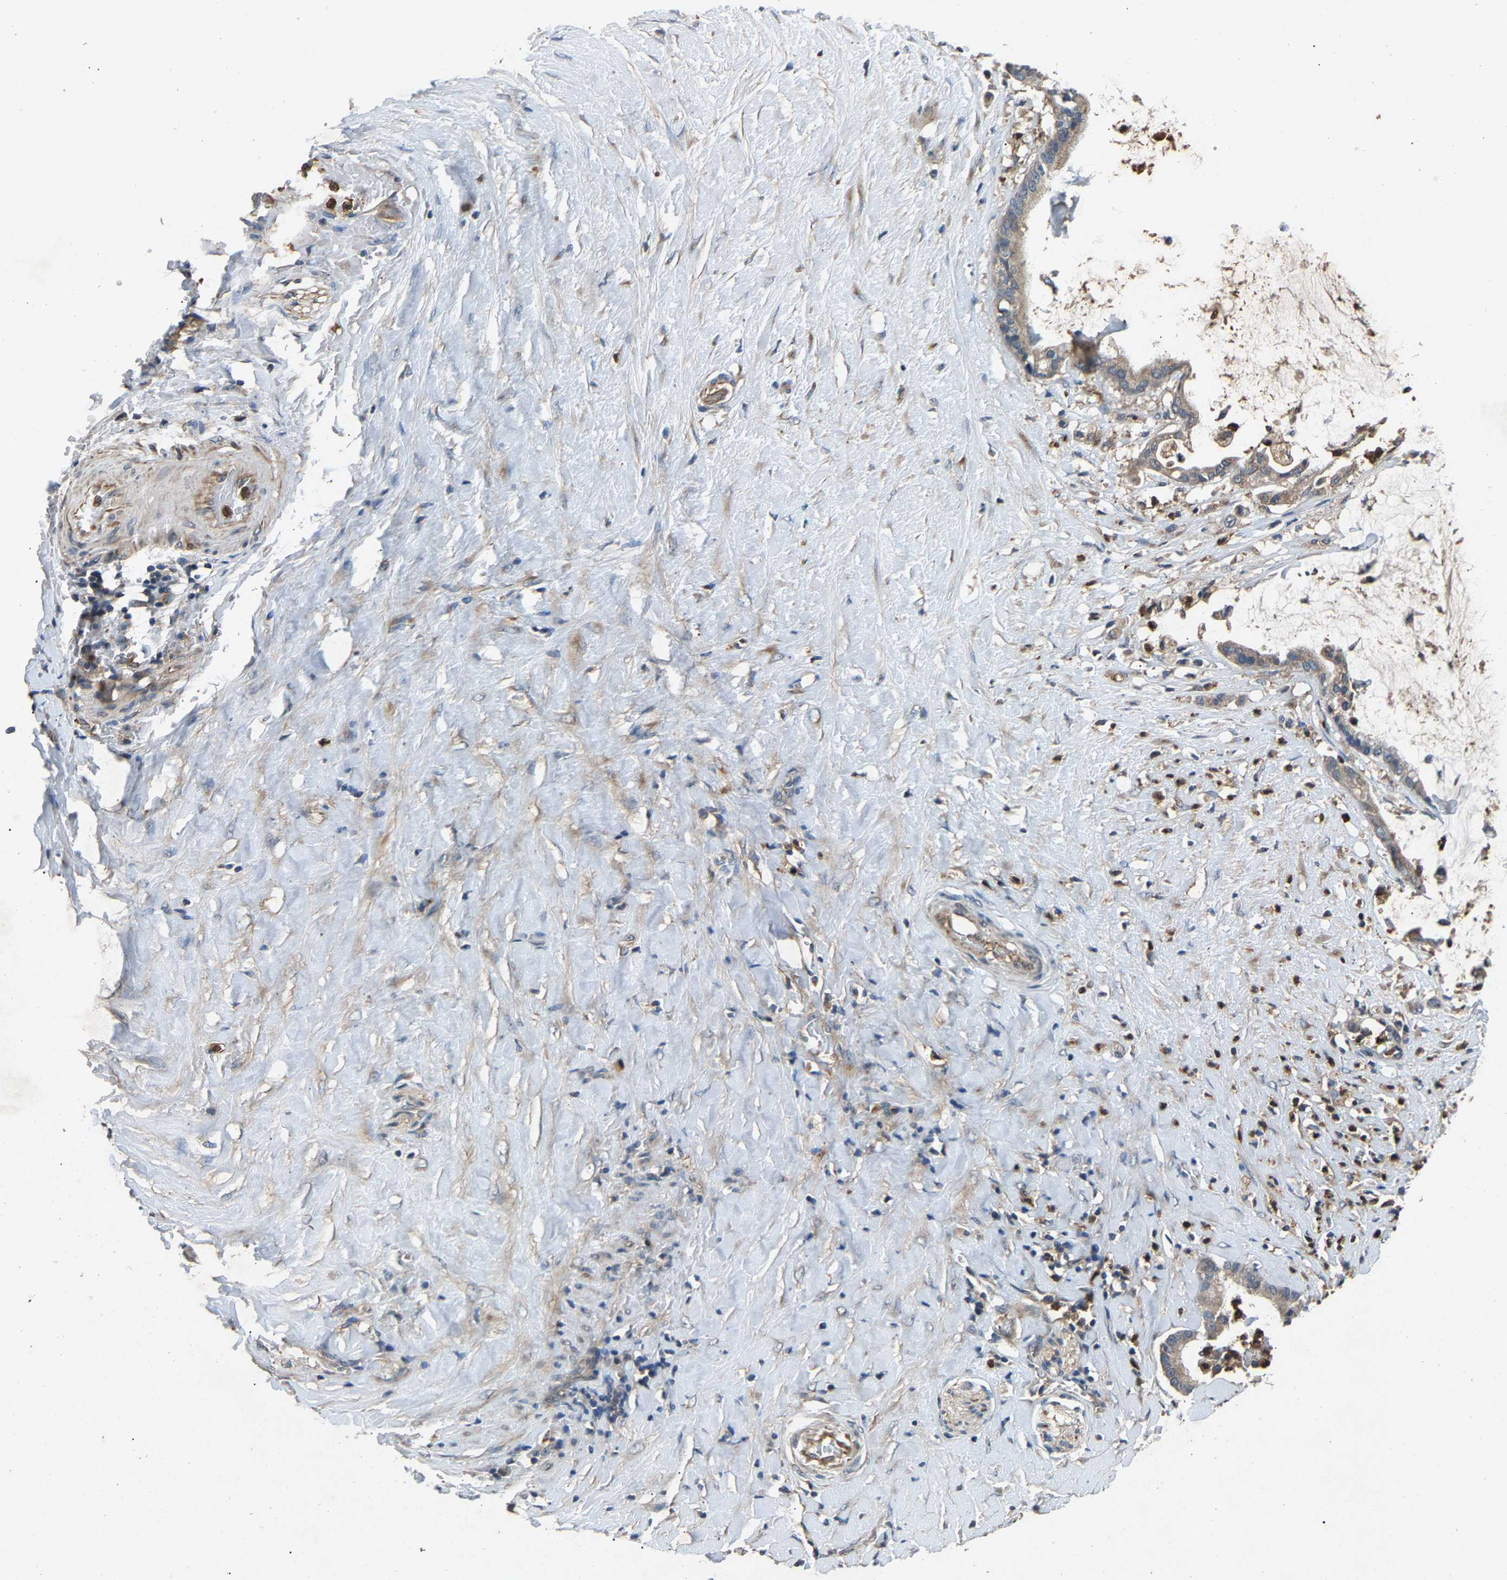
{"staining": {"intensity": "weak", "quantity": ">75%", "location": "cytoplasmic/membranous"}, "tissue": "pancreatic cancer", "cell_type": "Tumor cells", "image_type": "cancer", "snomed": [{"axis": "morphology", "description": "Adenocarcinoma, NOS"}, {"axis": "topography", "description": "Pancreas"}], "caption": "A brown stain highlights weak cytoplasmic/membranous staining of a protein in human adenocarcinoma (pancreatic) tumor cells.", "gene": "PPID", "patient": {"sex": "male", "age": 41}}